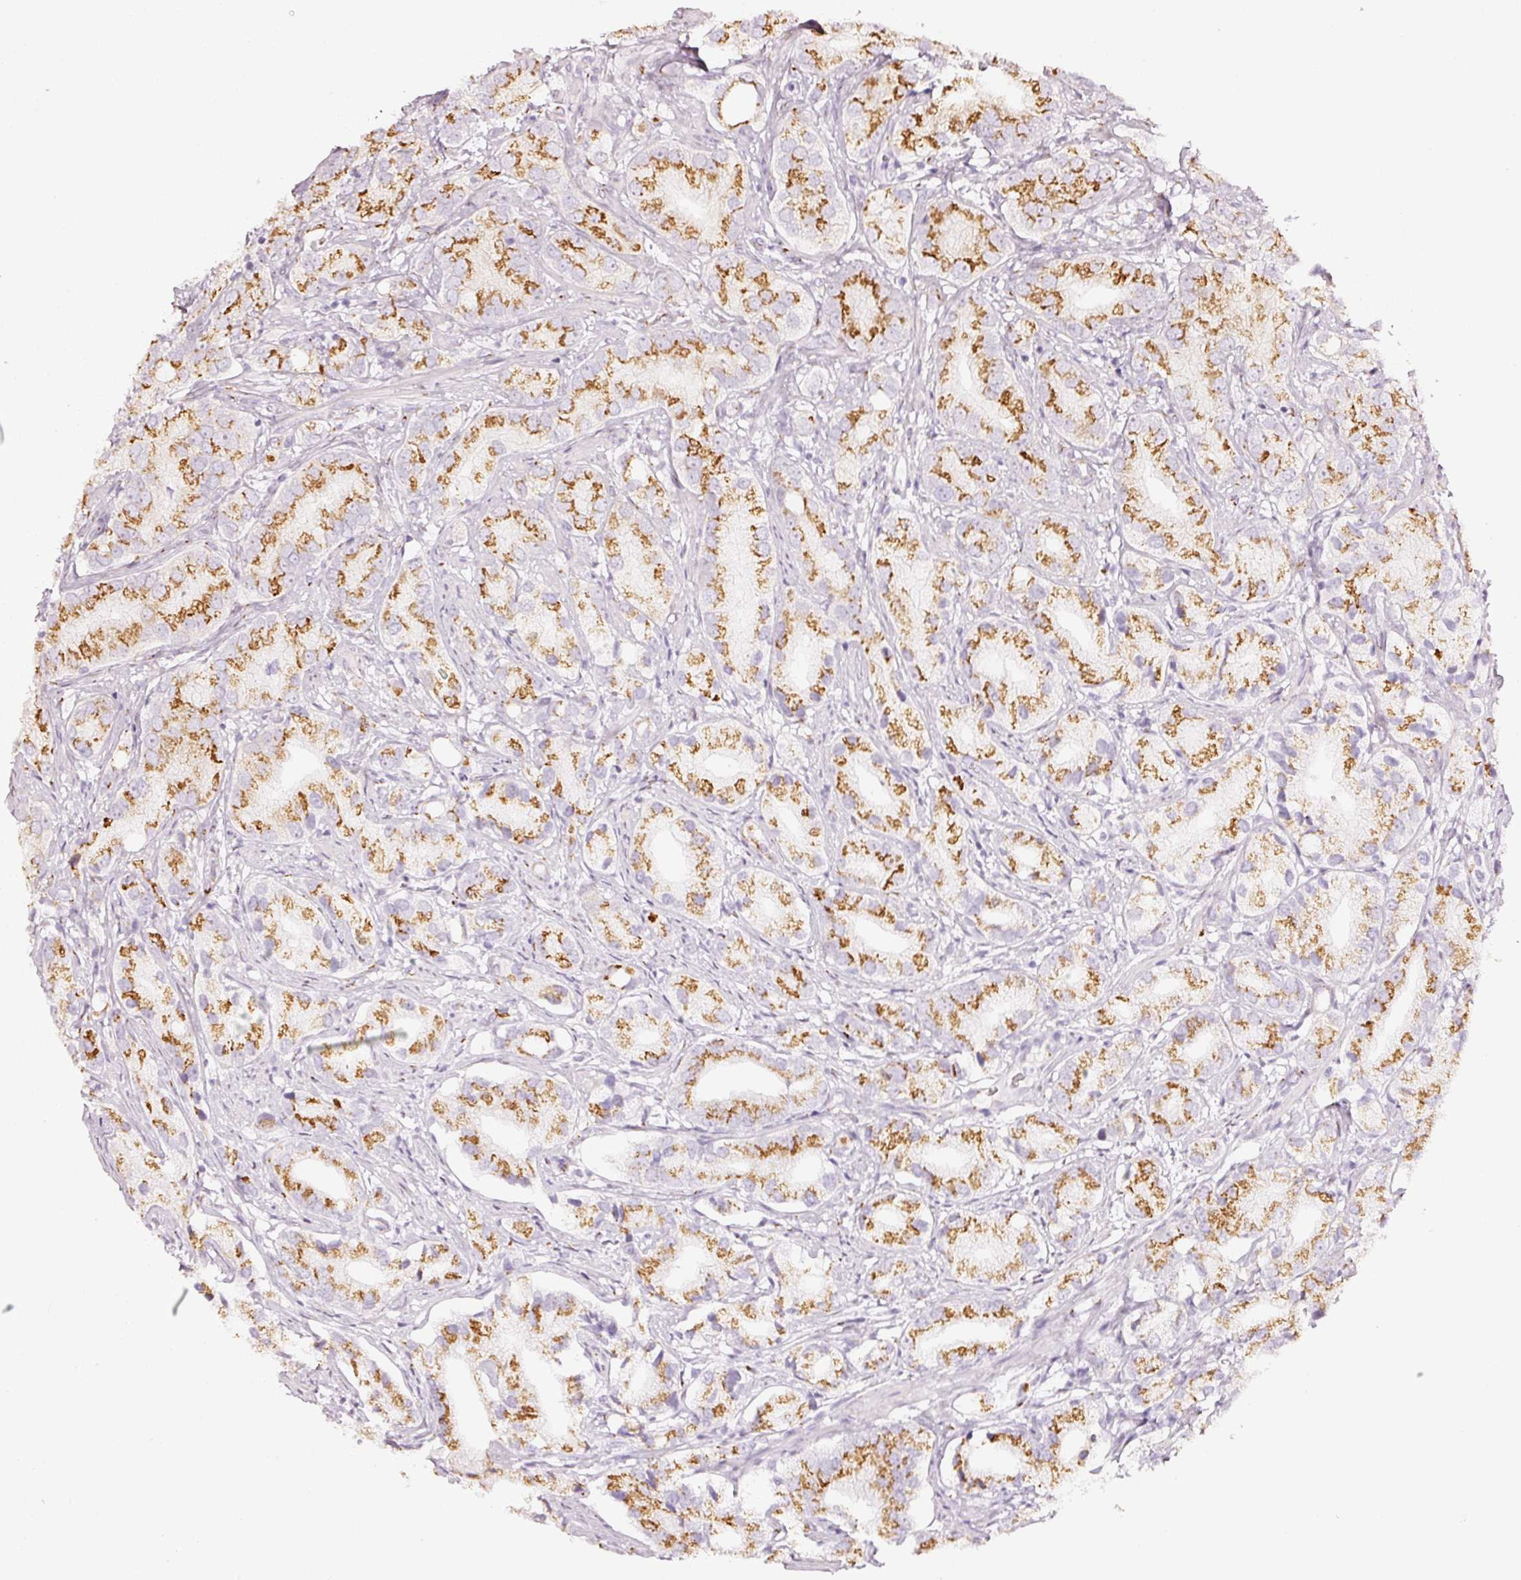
{"staining": {"intensity": "moderate", "quantity": ">75%", "location": "cytoplasmic/membranous"}, "tissue": "prostate cancer", "cell_type": "Tumor cells", "image_type": "cancer", "snomed": [{"axis": "morphology", "description": "Adenocarcinoma, High grade"}, {"axis": "topography", "description": "Prostate"}], "caption": "Immunohistochemistry (IHC) image of prostate cancer stained for a protein (brown), which displays medium levels of moderate cytoplasmic/membranous staining in approximately >75% of tumor cells.", "gene": "SDF4", "patient": {"sex": "male", "age": 82}}